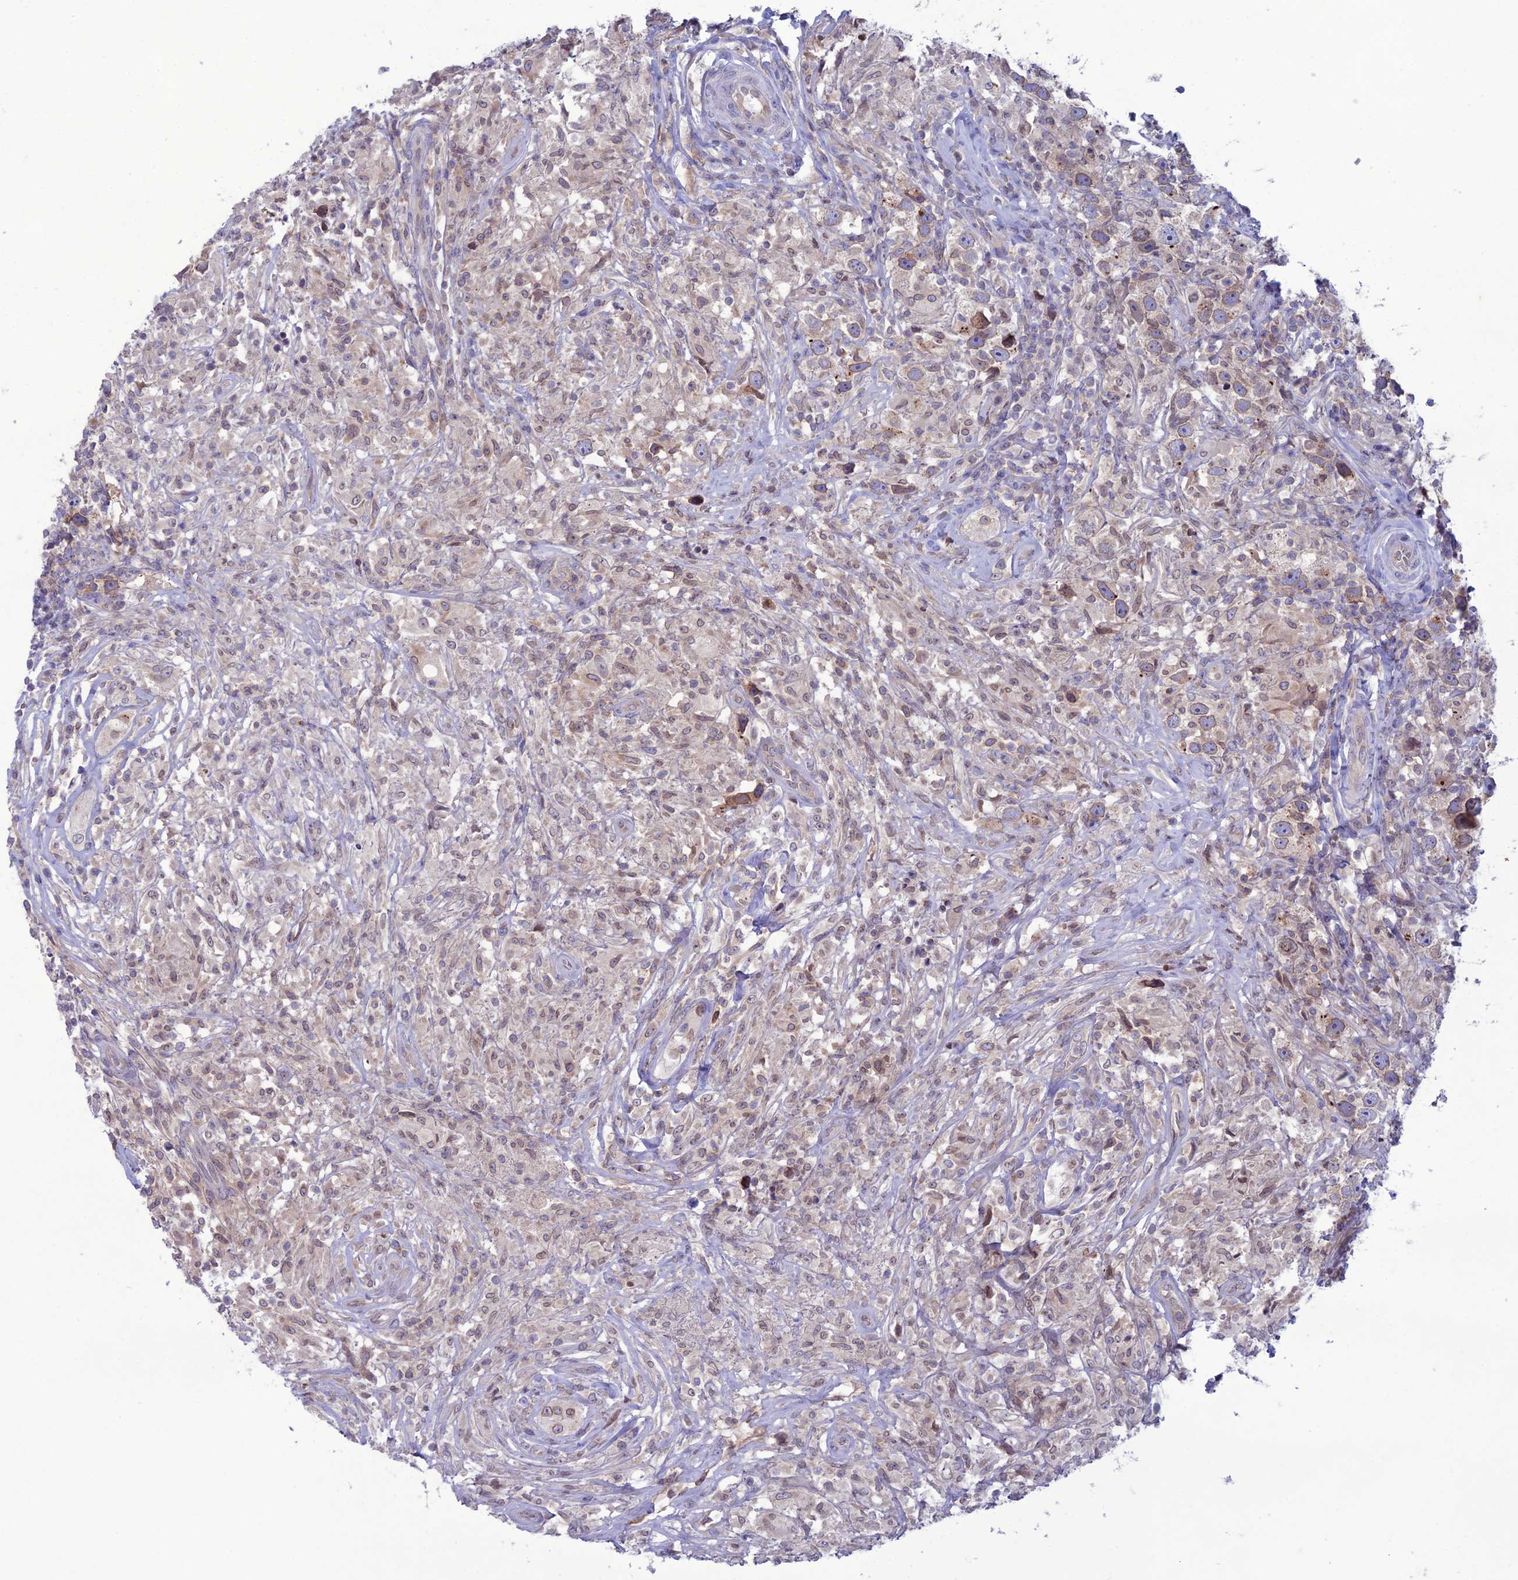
{"staining": {"intensity": "moderate", "quantity": "25%-75%", "location": "cytoplasmic/membranous,nuclear"}, "tissue": "testis cancer", "cell_type": "Tumor cells", "image_type": "cancer", "snomed": [{"axis": "morphology", "description": "Seminoma, NOS"}, {"axis": "topography", "description": "Testis"}], "caption": "Immunohistochemical staining of human seminoma (testis) demonstrates medium levels of moderate cytoplasmic/membranous and nuclear protein positivity in approximately 25%-75% of tumor cells.", "gene": "WDR46", "patient": {"sex": "male", "age": 49}}